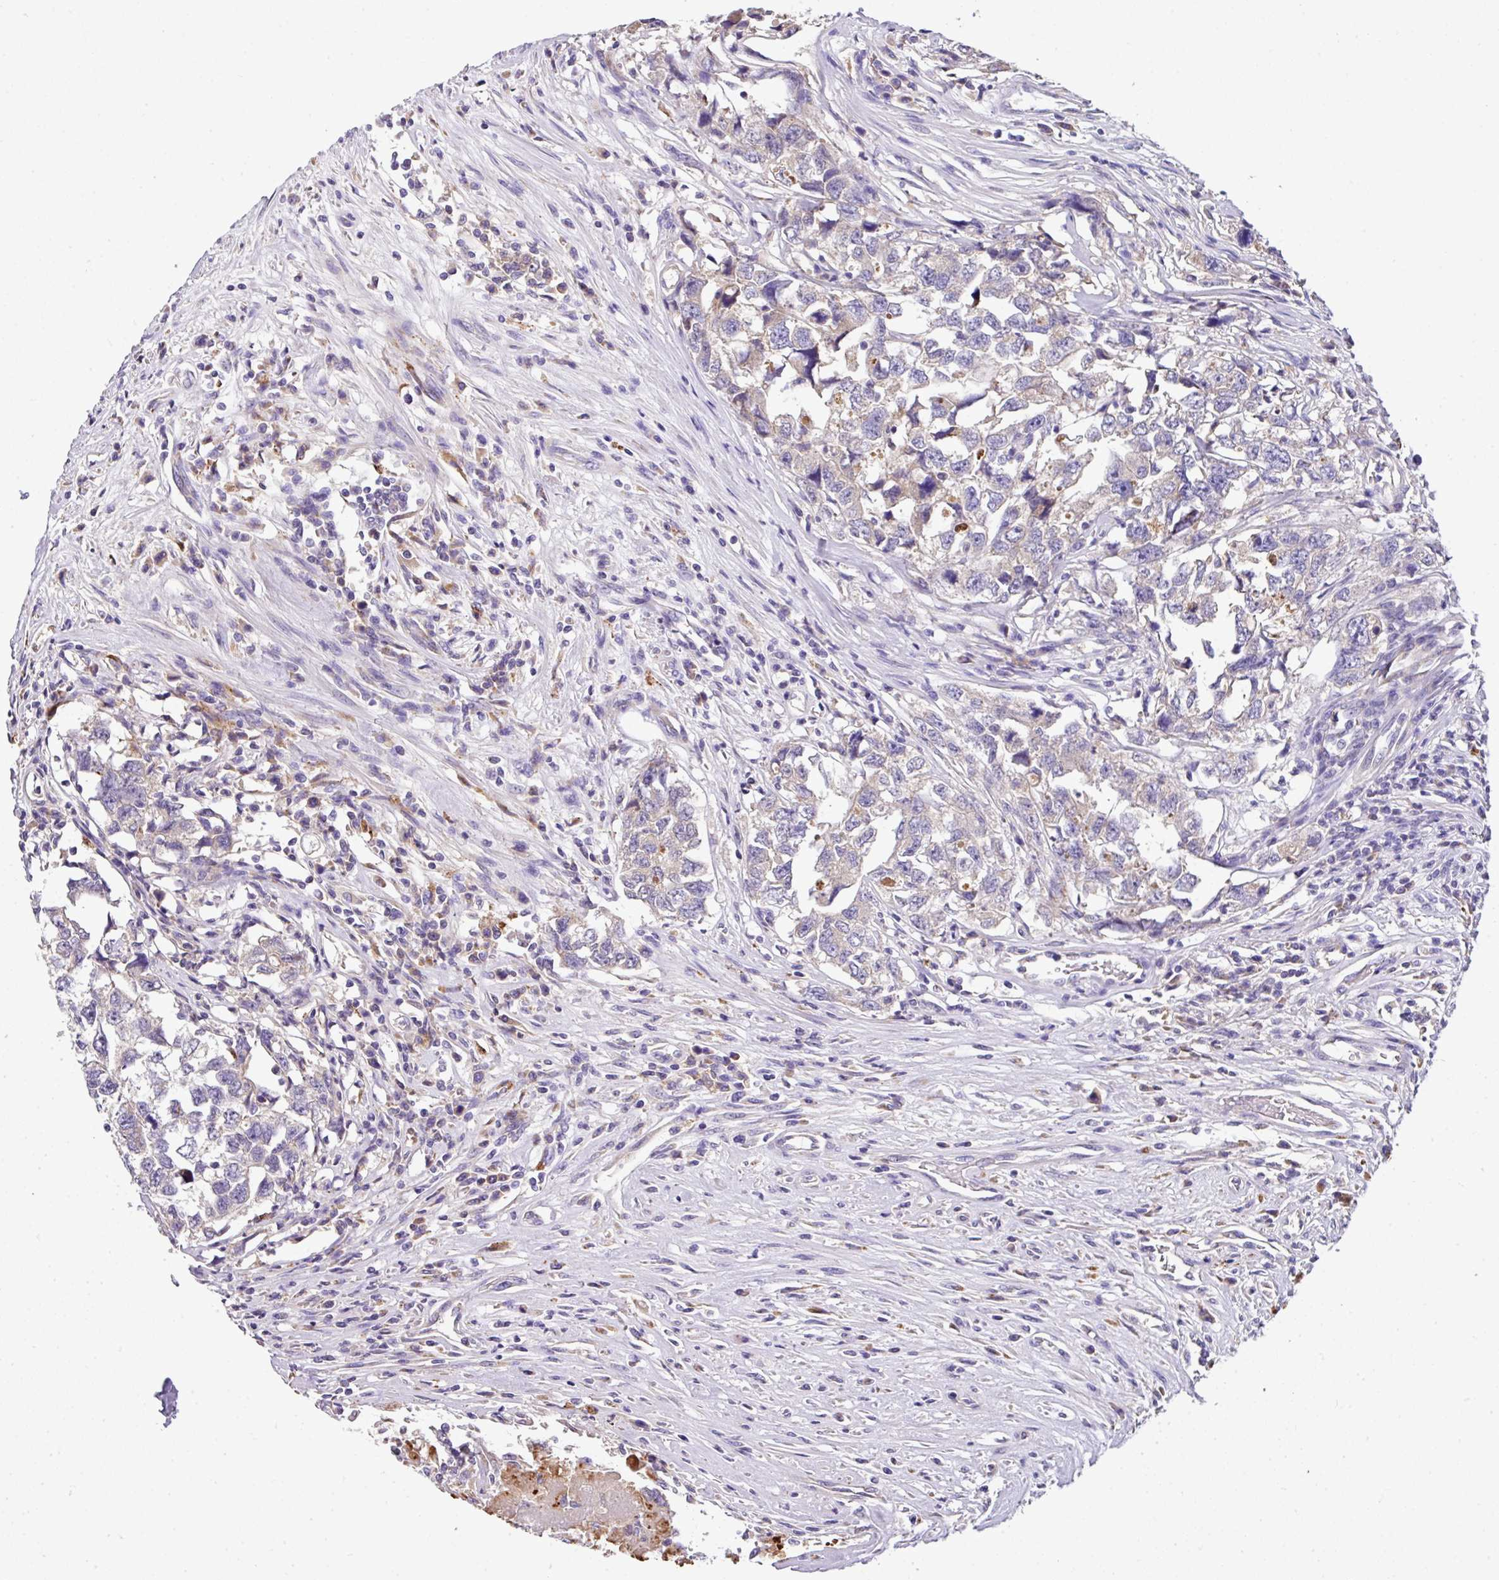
{"staining": {"intensity": "negative", "quantity": "none", "location": "none"}, "tissue": "testis cancer", "cell_type": "Tumor cells", "image_type": "cancer", "snomed": [{"axis": "morphology", "description": "Carcinoma, Embryonal, NOS"}, {"axis": "topography", "description": "Testis"}], "caption": "There is no significant expression in tumor cells of testis embryonal carcinoma.", "gene": "ANXA2R", "patient": {"sex": "male", "age": 22}}